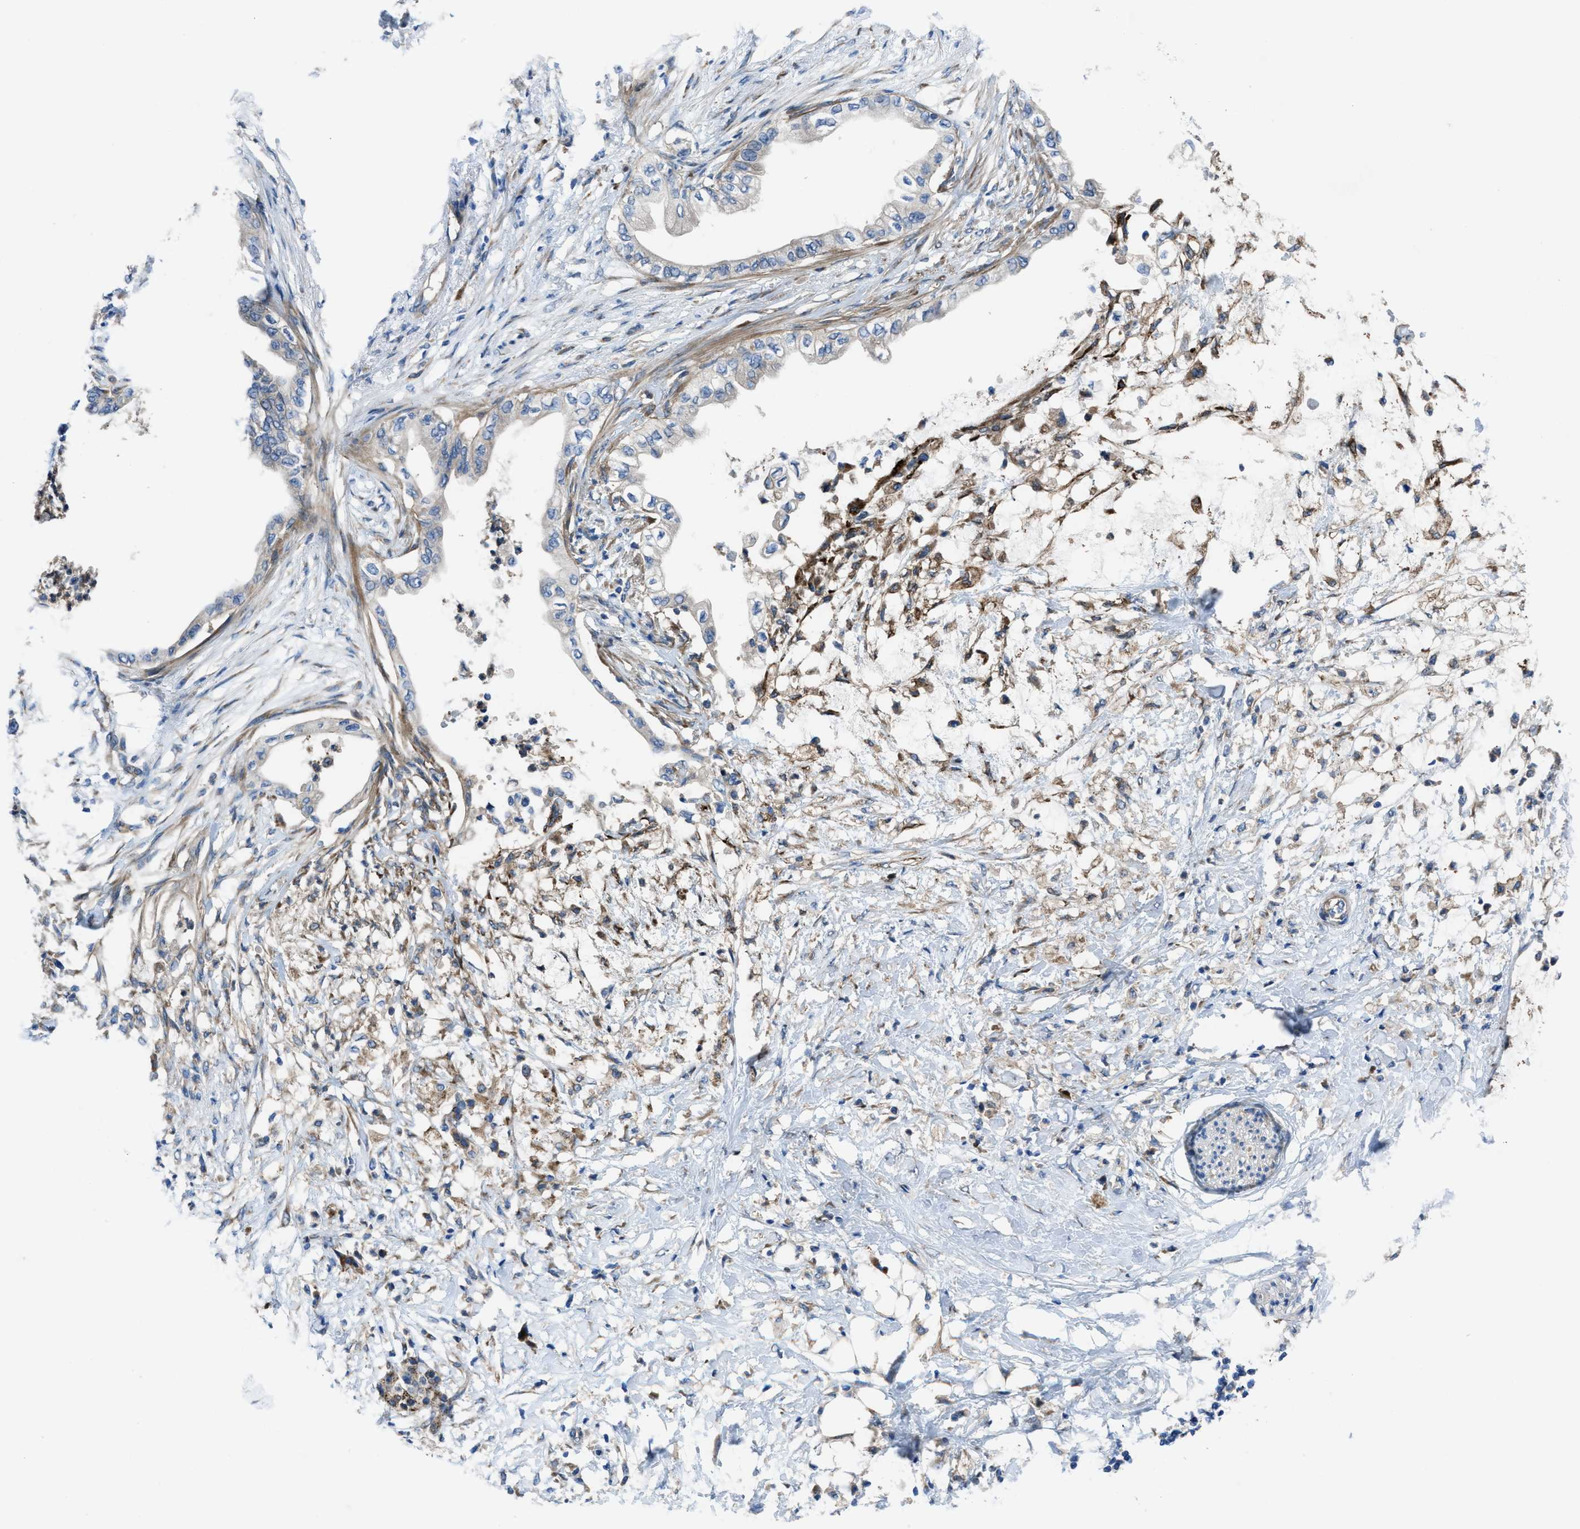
{"staining": {"intensity": "negative", "quantity": "none", "location": "none"}, "tissue": "pancreatic cancer", "cell_type": "Tumor cells", "image_type": "cancer", "snomed": [{"axis": "morphology", "description": "Normal tissue, NOS"}, {"axis": "morphology", "description": "Adenocarcinoma, NOS"}, {"axis": "topography", "description": "Pancreas"}, {"axis": "topography", "description": "Duodenum"}], "caption": "Adenocarcinoma (pancreatic) was stained to show a protein in brown. There is no significant positivity in tumor cells.", "gene": "MAP3K20", "patient": {"sex": "female", "age": 60}}